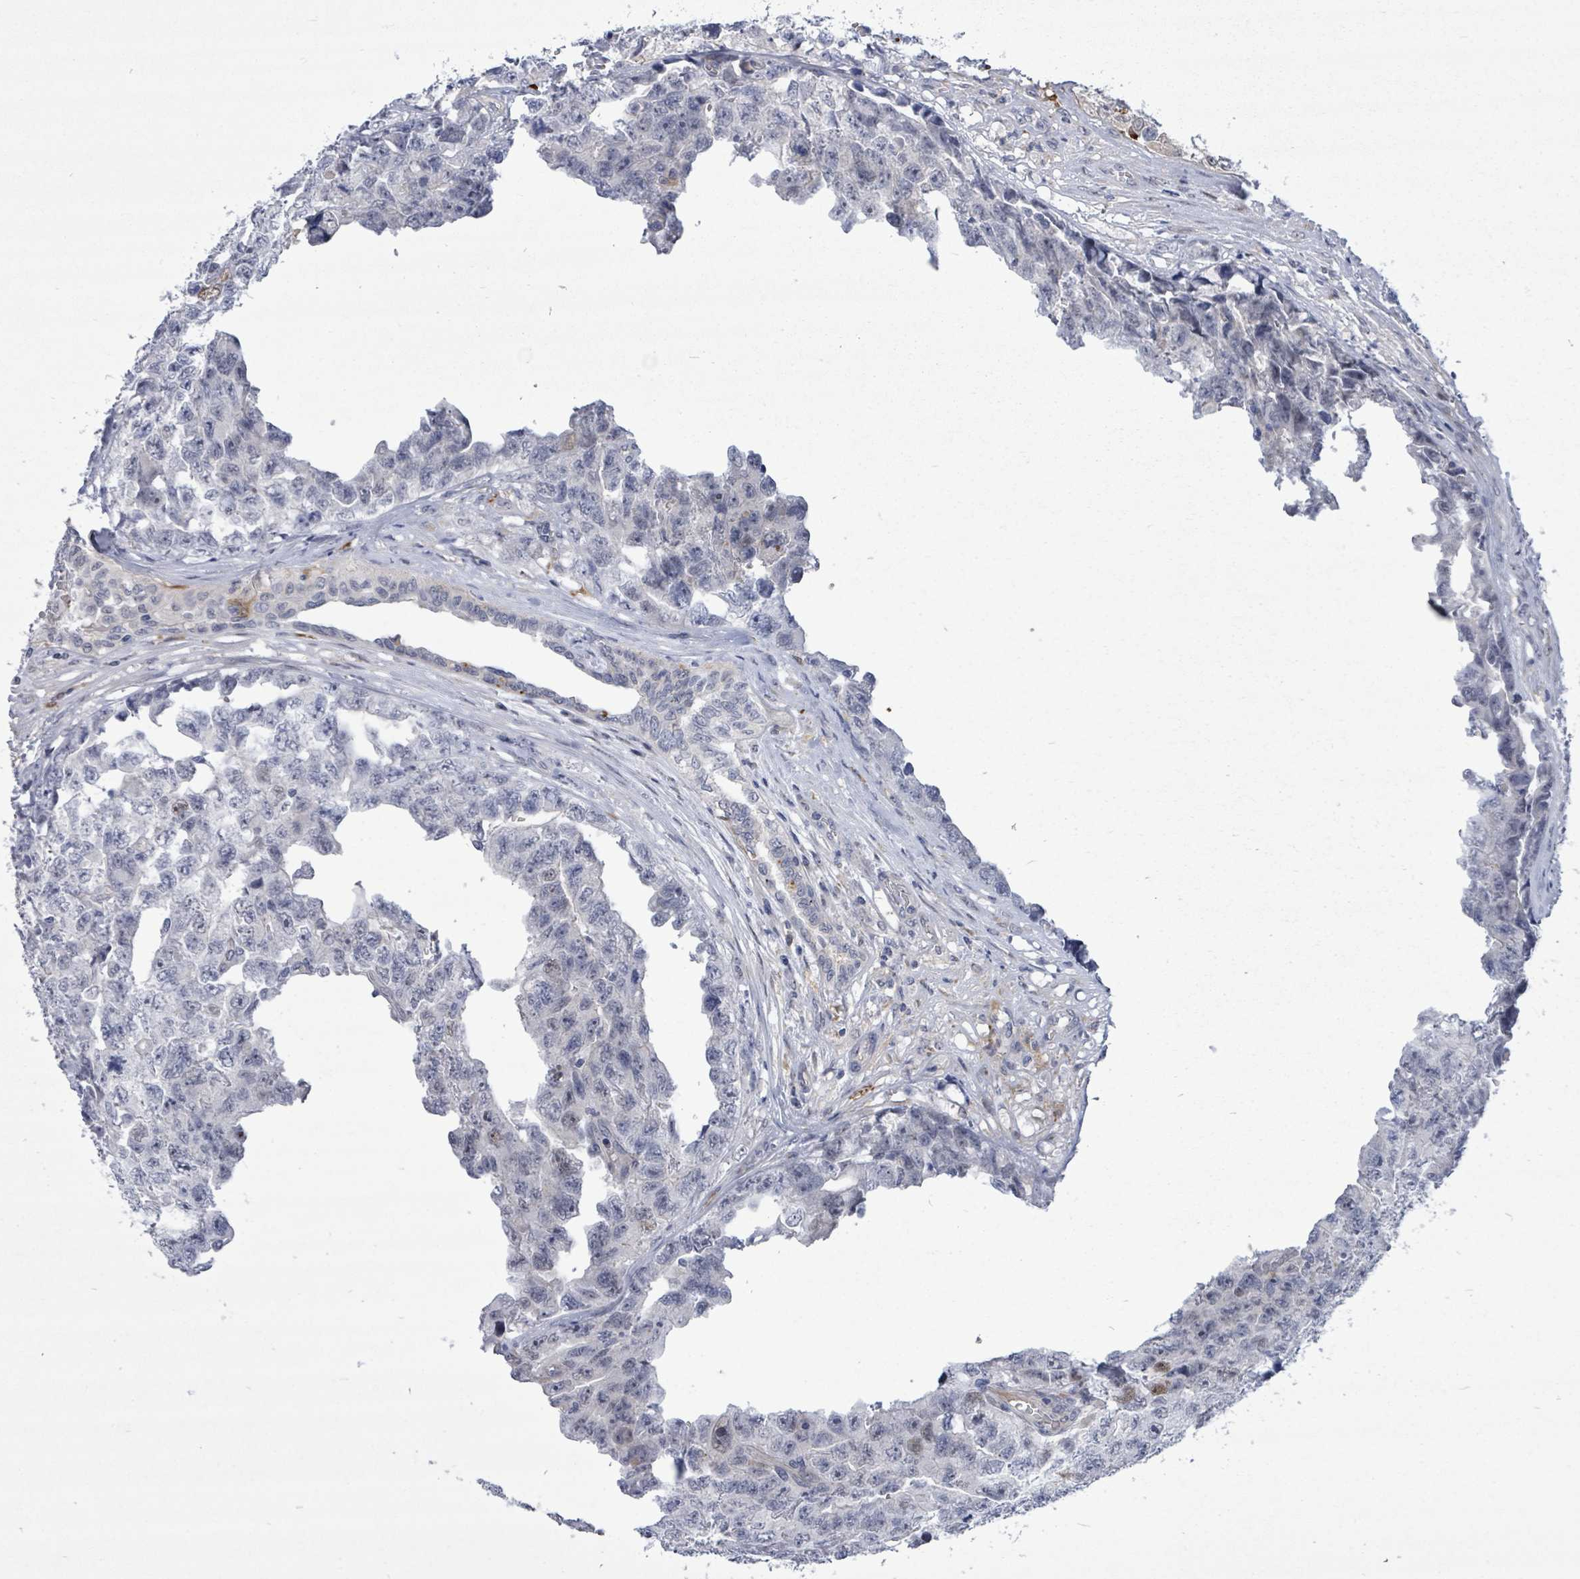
{"staining": {"intensity": "negative", "quantity": "none", "location": "none"}, "tissue": "testis cancer", "cell_type": "Tumor cells", "image_type": "cancer", "snomed": [{"axis": "morphology", "description": "Carcinoma, Embryonal, NOS"}, {"axis": "topography", "description": "Testis"}], "caption": "Immunohistochemistry (IHC) photomicrograph of testis cancer (embryonal carcinoma) stained for a protein (brown), which reveals no positivity in tumor cells.", "gene": "CT45A5", "patient": {"sex": "male", "age": 31}}